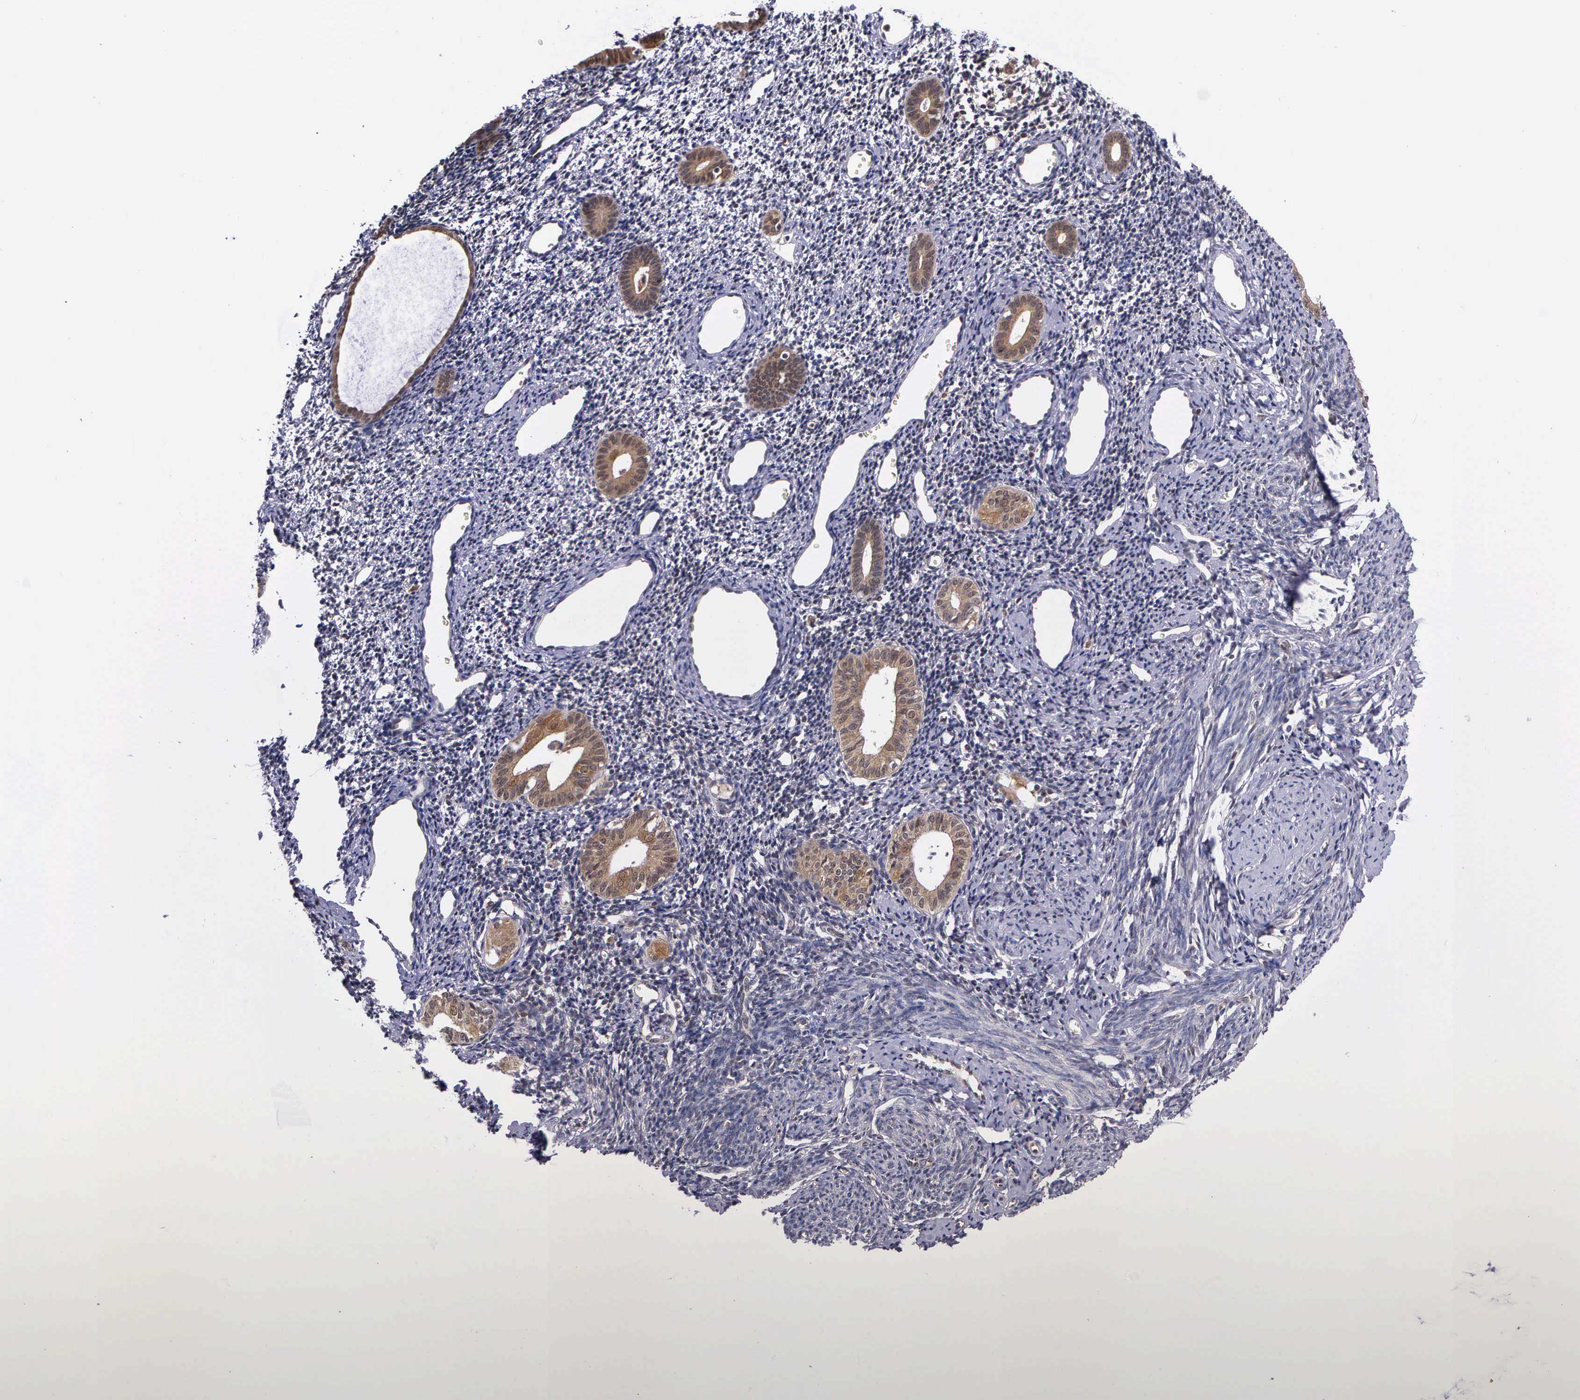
{"staining": {"intensity": "negative", "quantity": "none", "location": "none"}, "tissue": "endometrium", "cell_type": "Cells in endometrial stroma", "image_type": "normal", "snomed": [{"axis": "morphology", "description": "Normal tissue, NOS"}, {"axis": "morphology", "description": "Neoplasm, benign, NOS"}, {"axis": "topography", "description": "Uterus"}], "caption": "An immunohistochemistry (IHC) micrograph of benign endometrium is shown. There is no staining in cells in endometrial stroma of endometrium.", "gene": "IGBP1P2", "patient": {"sex": "female", "age": 55}}